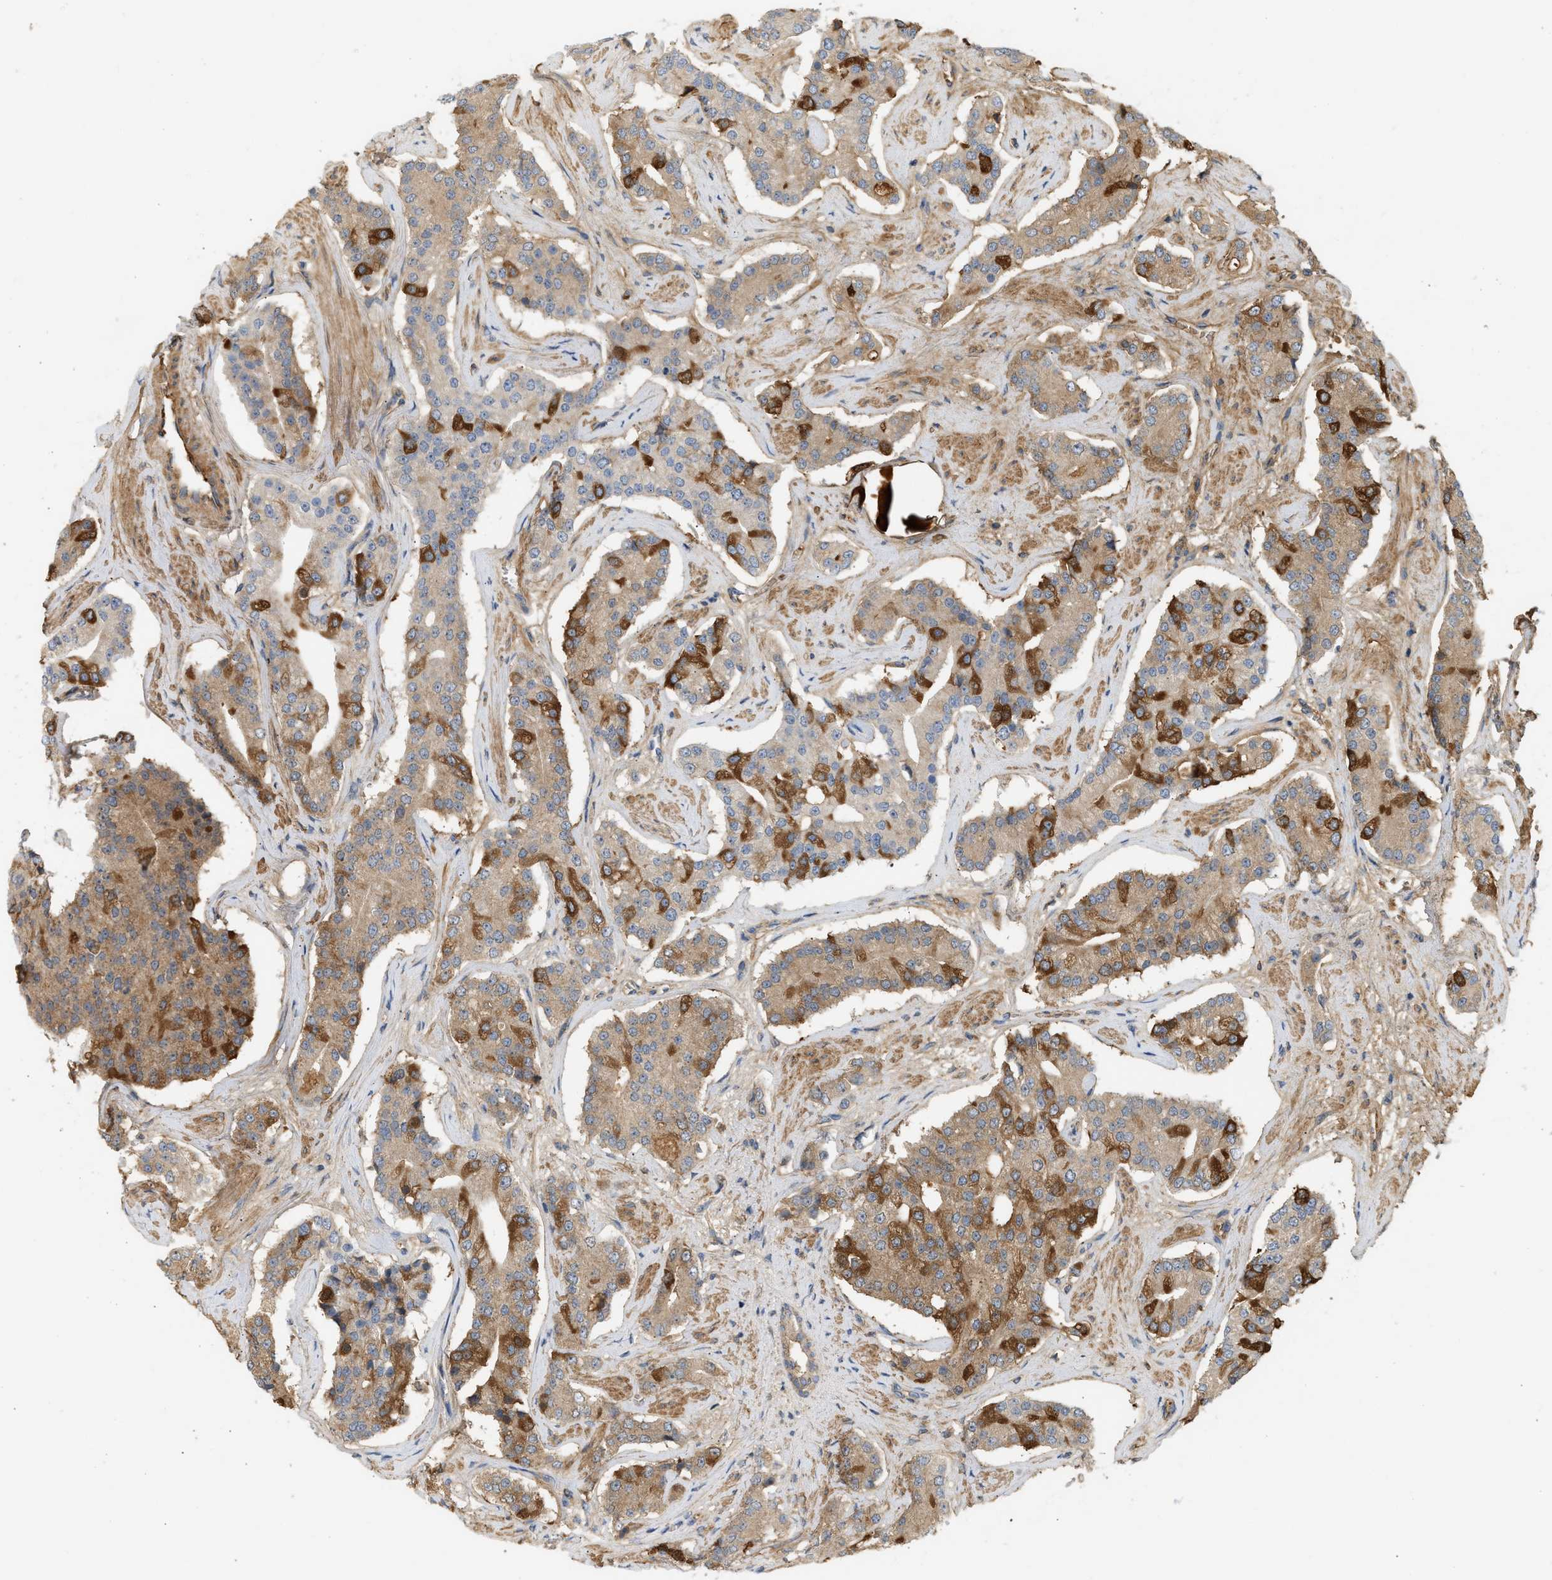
{"staining": {"intensity": "strong", "quantity": "<25%", "location": "cytoplasmic/membranous"}, "tissue": "prostate cancer", "cell_type": "Tumor cells", "image_type": "cancer", "snomed": [{"axis": "morphology", "description": "Adenocarcinoma, High grade"}, {"axis": "topography", "description": "Prostate"}], "caption": "A medium amount of strong cytoplasmic/membranous staining is seen in approximately <25% of tumor cells in high-grade adenocarcinoma (prostate) tissue. Using DAB (3,3'-diaminobenzidine) (brown) and hematoxylin (blue) stains, captured at high magnification using brightfield microscopy.", "gene": "F8", "patient": {"sex": "male", "age": 71}}